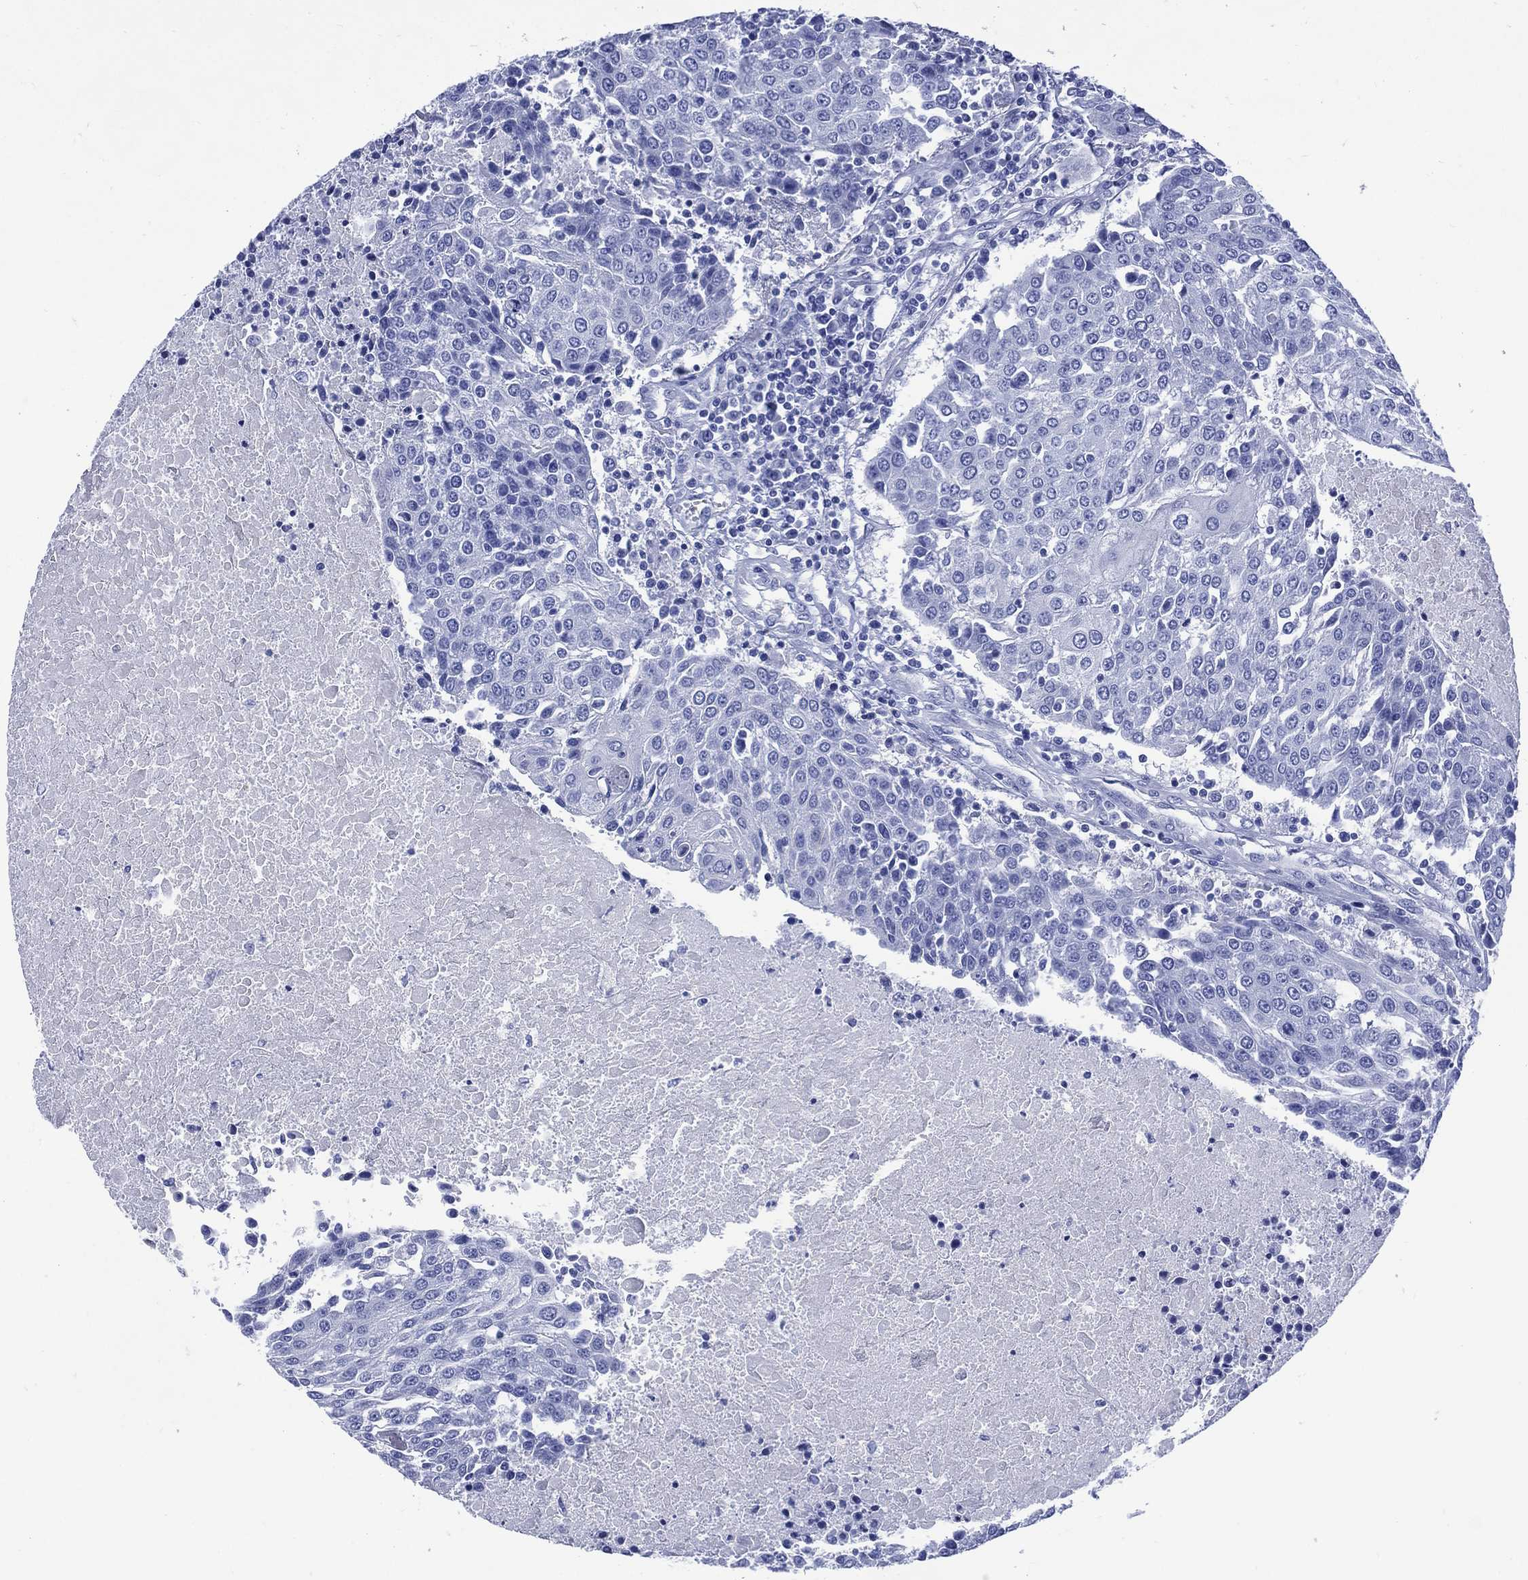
{"staining": {"intensity": "negative", "quantity": "none", "location": "none"}, "tissue": "urothelial cancer", "cell_type": "Tumor cells", "image_type": "cancer", "snomed": [{"axis": "morphology", "description": "Urothelial carcinoma, High grade"}, {"axis": "topography", "description": "Urinary bladder"}], "caption": "Tumor cells show no significant staining in urothelial cancer.", "gene": "SHCBP1L", "patient": {"sex": "female", "age": 85}}